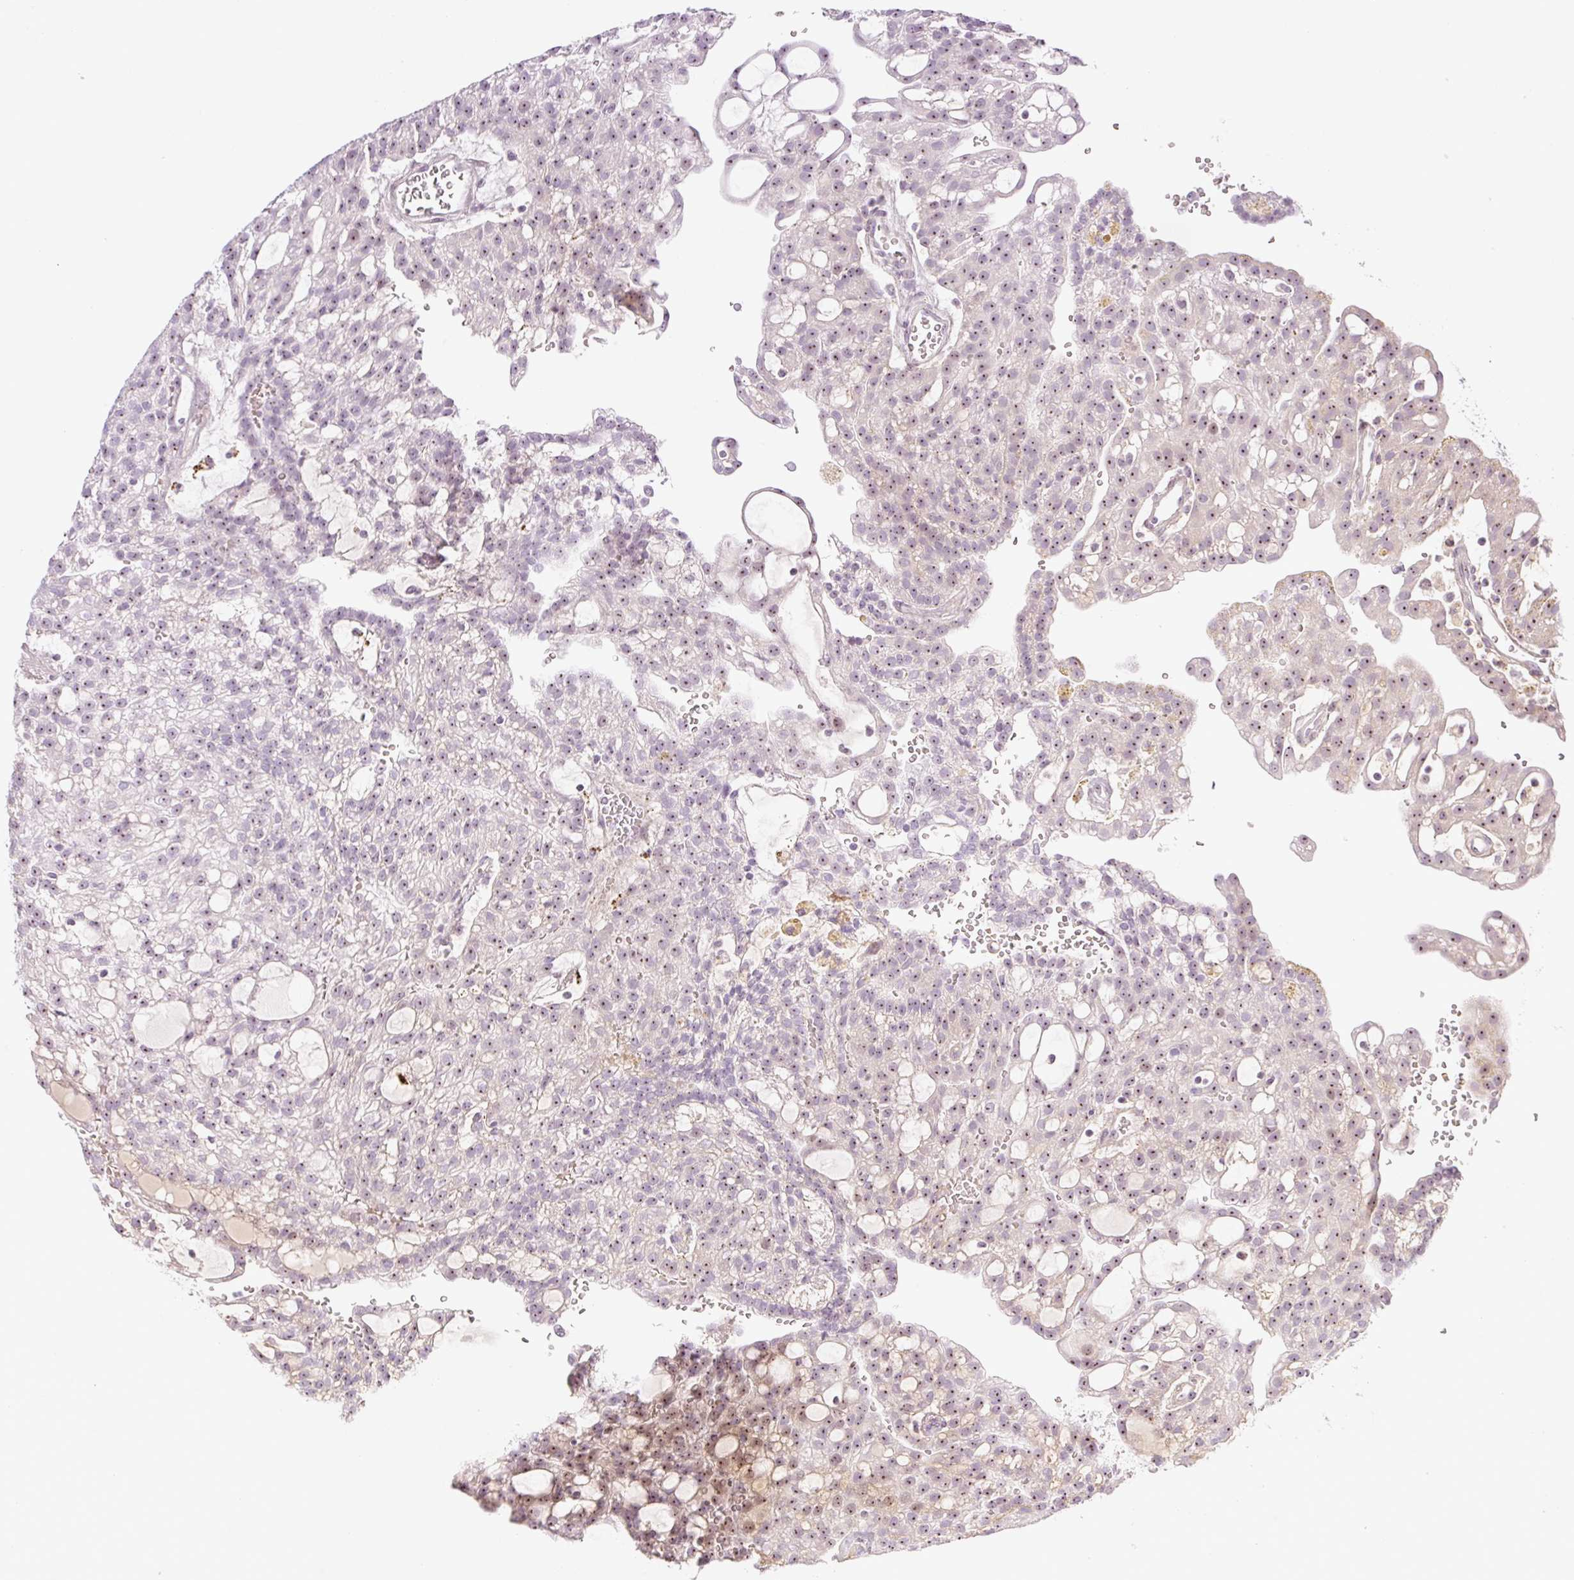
{"staining": {"intensity": "moderate", "quantity": ">75%", "location": "nuclear"}, "tissue": "renal cancer", "cell_type": "Tumor cells", "image_type": "cancer", "snomed": [{"axis": "morphology", "description": "Adenocarcinoma, NOS"}, {"axis": "topography", "description": "Kidney"}], "caption": "Adenocarcinoma (renal) was stained to show a protein in brown. There is medium levels of moderate nuclear expression in about >75% of tumor cells.", "gene": "AAR2", "patient": {"sex": "male", "age": 63}}